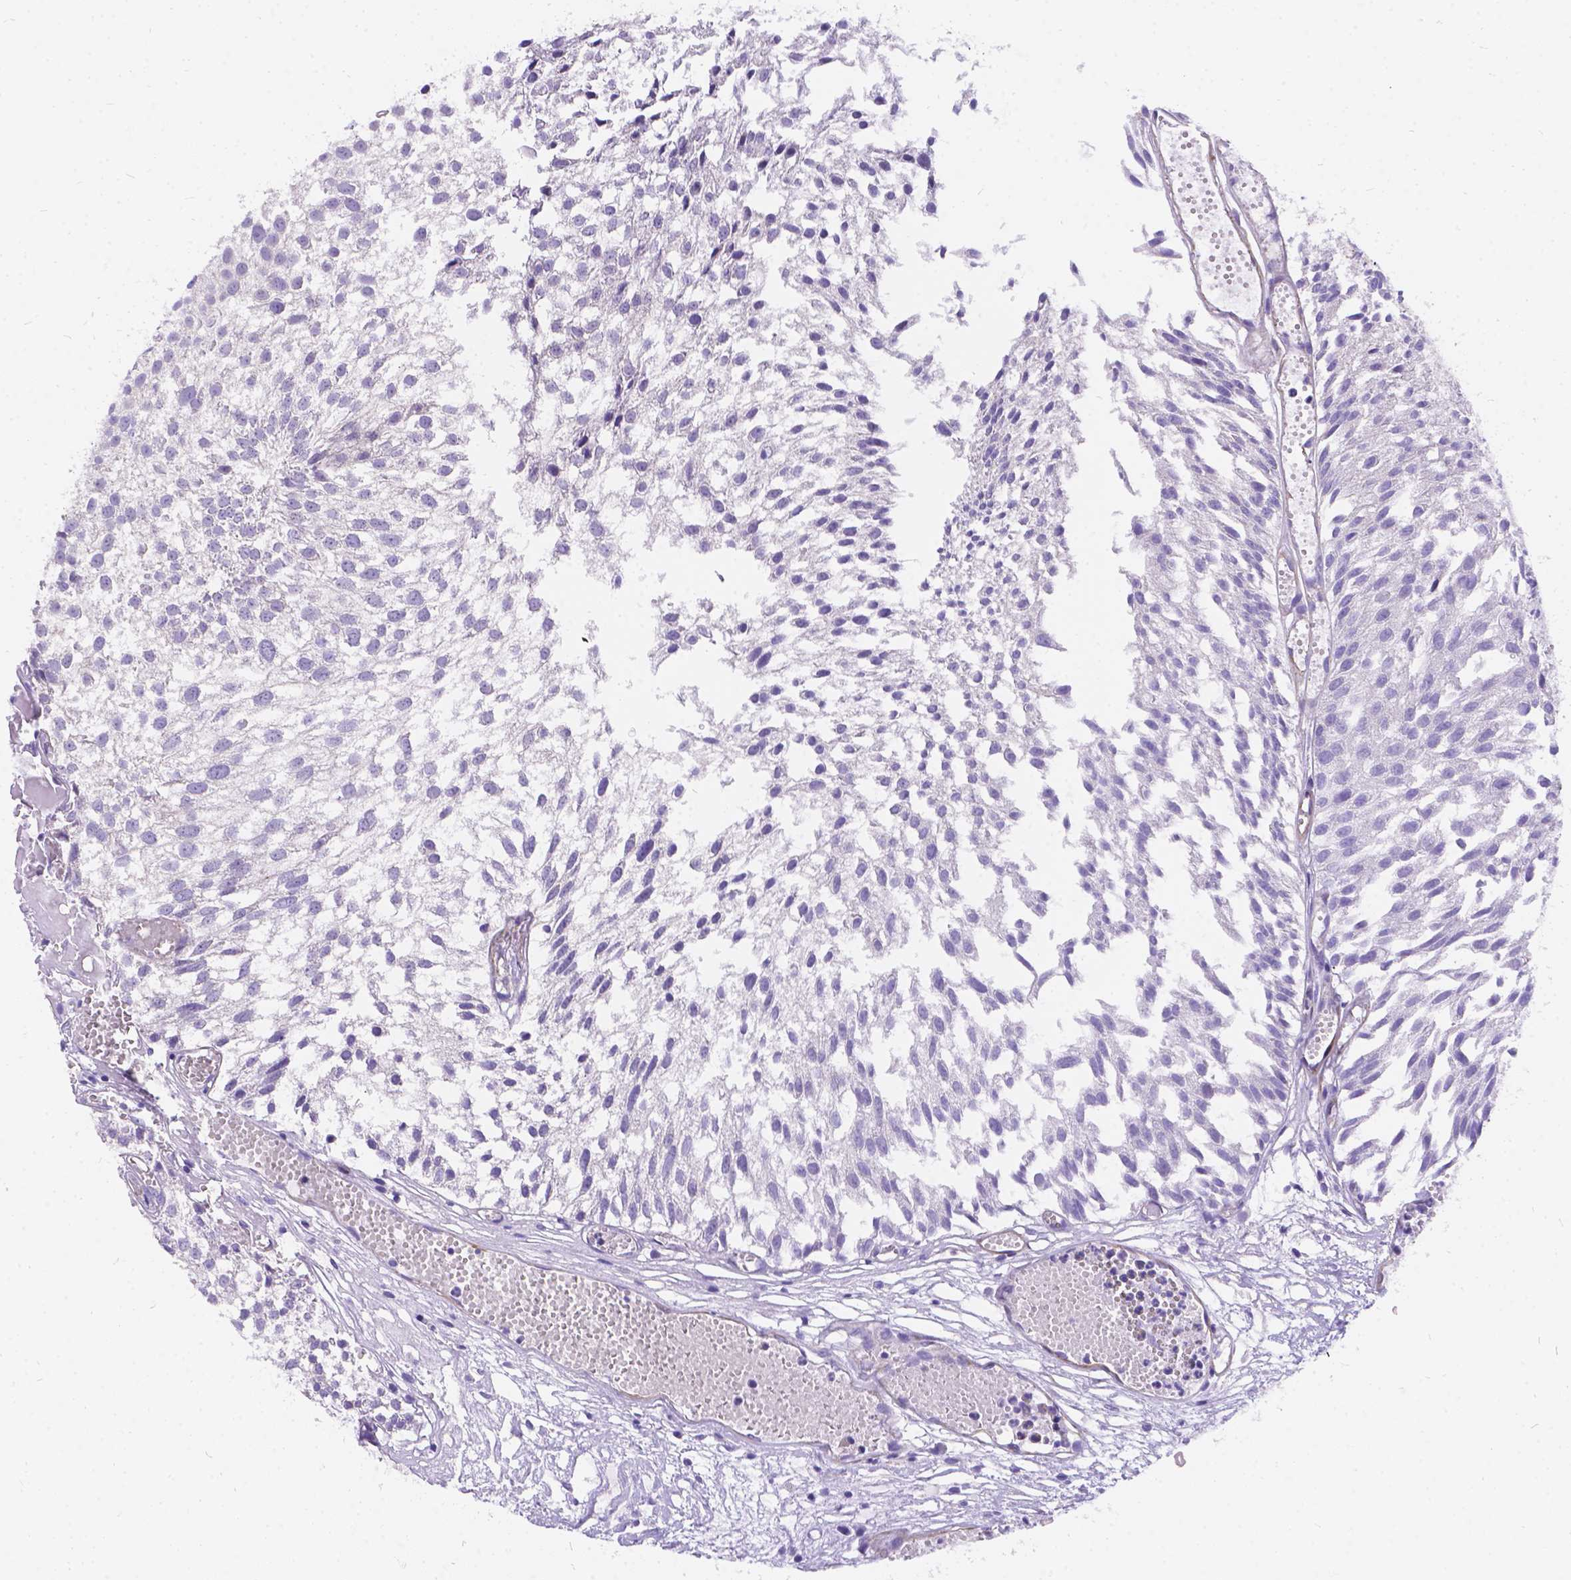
{"staining": {"intensity": "negative", "quantity": "none", "location": "none"}, "tissue": "urothelial cancer", "cell_type": "Tumor cells", "image_type": "cancer", "snomed": [{"axis": "morphology", "description": "Urothelial carcinoma, Low grade"}, {"axis": "topography", "description": "Urinary bladder"}], "caption": "Urothelial cancer was stained to show a protein in brown. There is no significant expression in tumor cells.", "gene": "PALS1", "patient": {"sex": "male", "age": 79}}